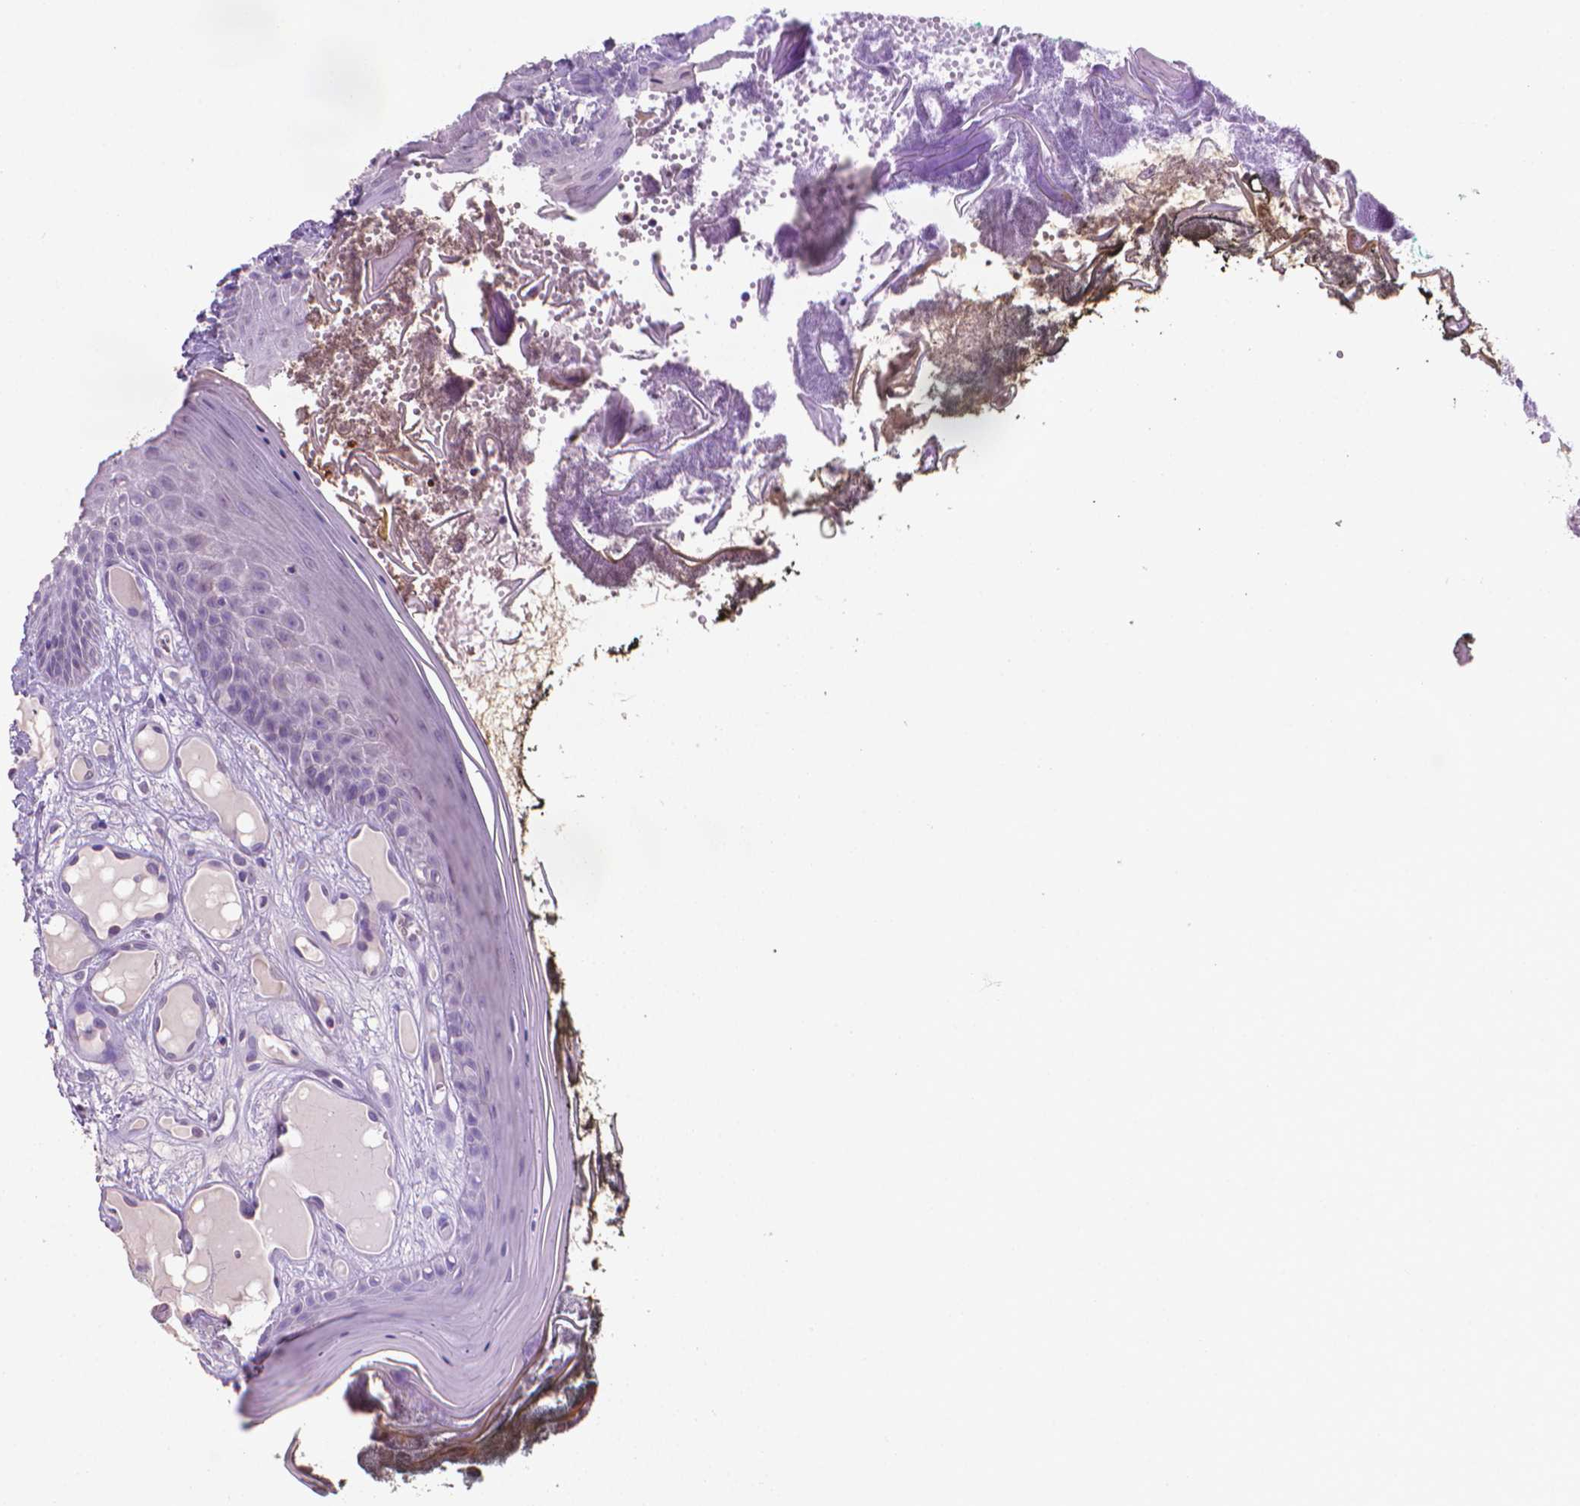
{"staining": {"intensity": "moderate", "quantity": "25%-75%", "location": "cytoplasmic/membranous"}, "tissue": "oral mucosa", "cell_type": "Squamous epithelial cells", "image_type": "normal", "snomed": [{"axis": "morphology", "description": "Normal tissue, NOS"}, {"axis": "topography", "description": "Oral tissue"}], "caption": "Immunohistochemical staining of normal human oral mucosa demonstrates medium levels of moderate cytoplasmic/membranous positivity in about 25%-75% of squamous epithelial cells.", "gene": "MUC1", "patient": {"sex": "male", "age": 9}}